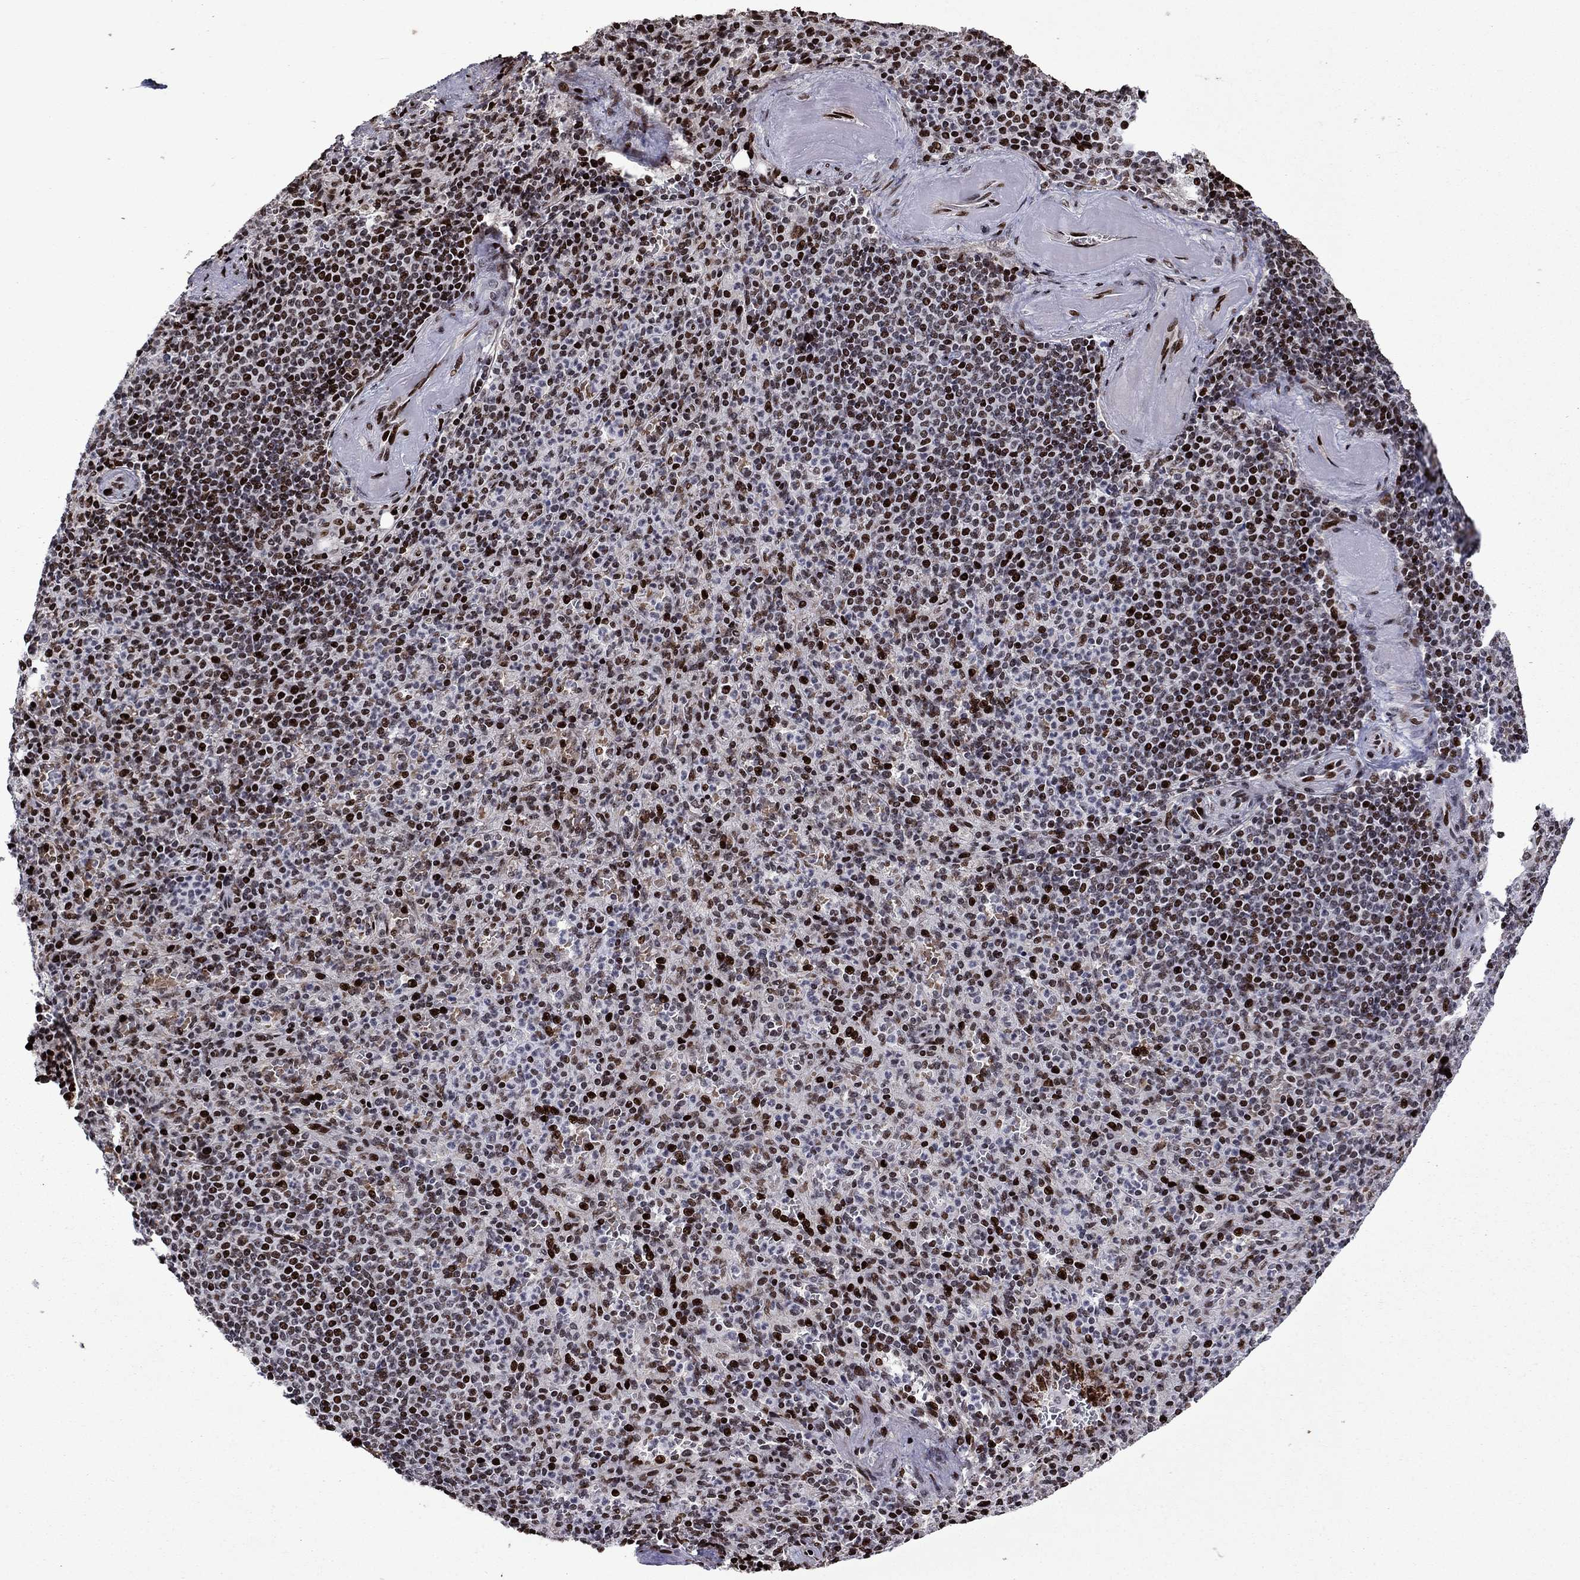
{"staining": {"intensity": "strong", "quantity": "<25%", "location": "nuclear"}, "tissue": "spleen", "cell_type": "Cells in red pulp", "image_type": "normal", "snomed": [{"axis": "morphology", "description": "Normal tissue, NOS"}, {"axis": "topography", "description": "Spleen"}], "caption": "Immunohistochemistry histopathology image of unremarkable spleen stained for a protein (brown), which exhibits medium levels of strong nuclear positivity in approximately <25% of cells in red pulp.", "gene": "LIMK1", "patient": {"sex": "female", "age": 74}}